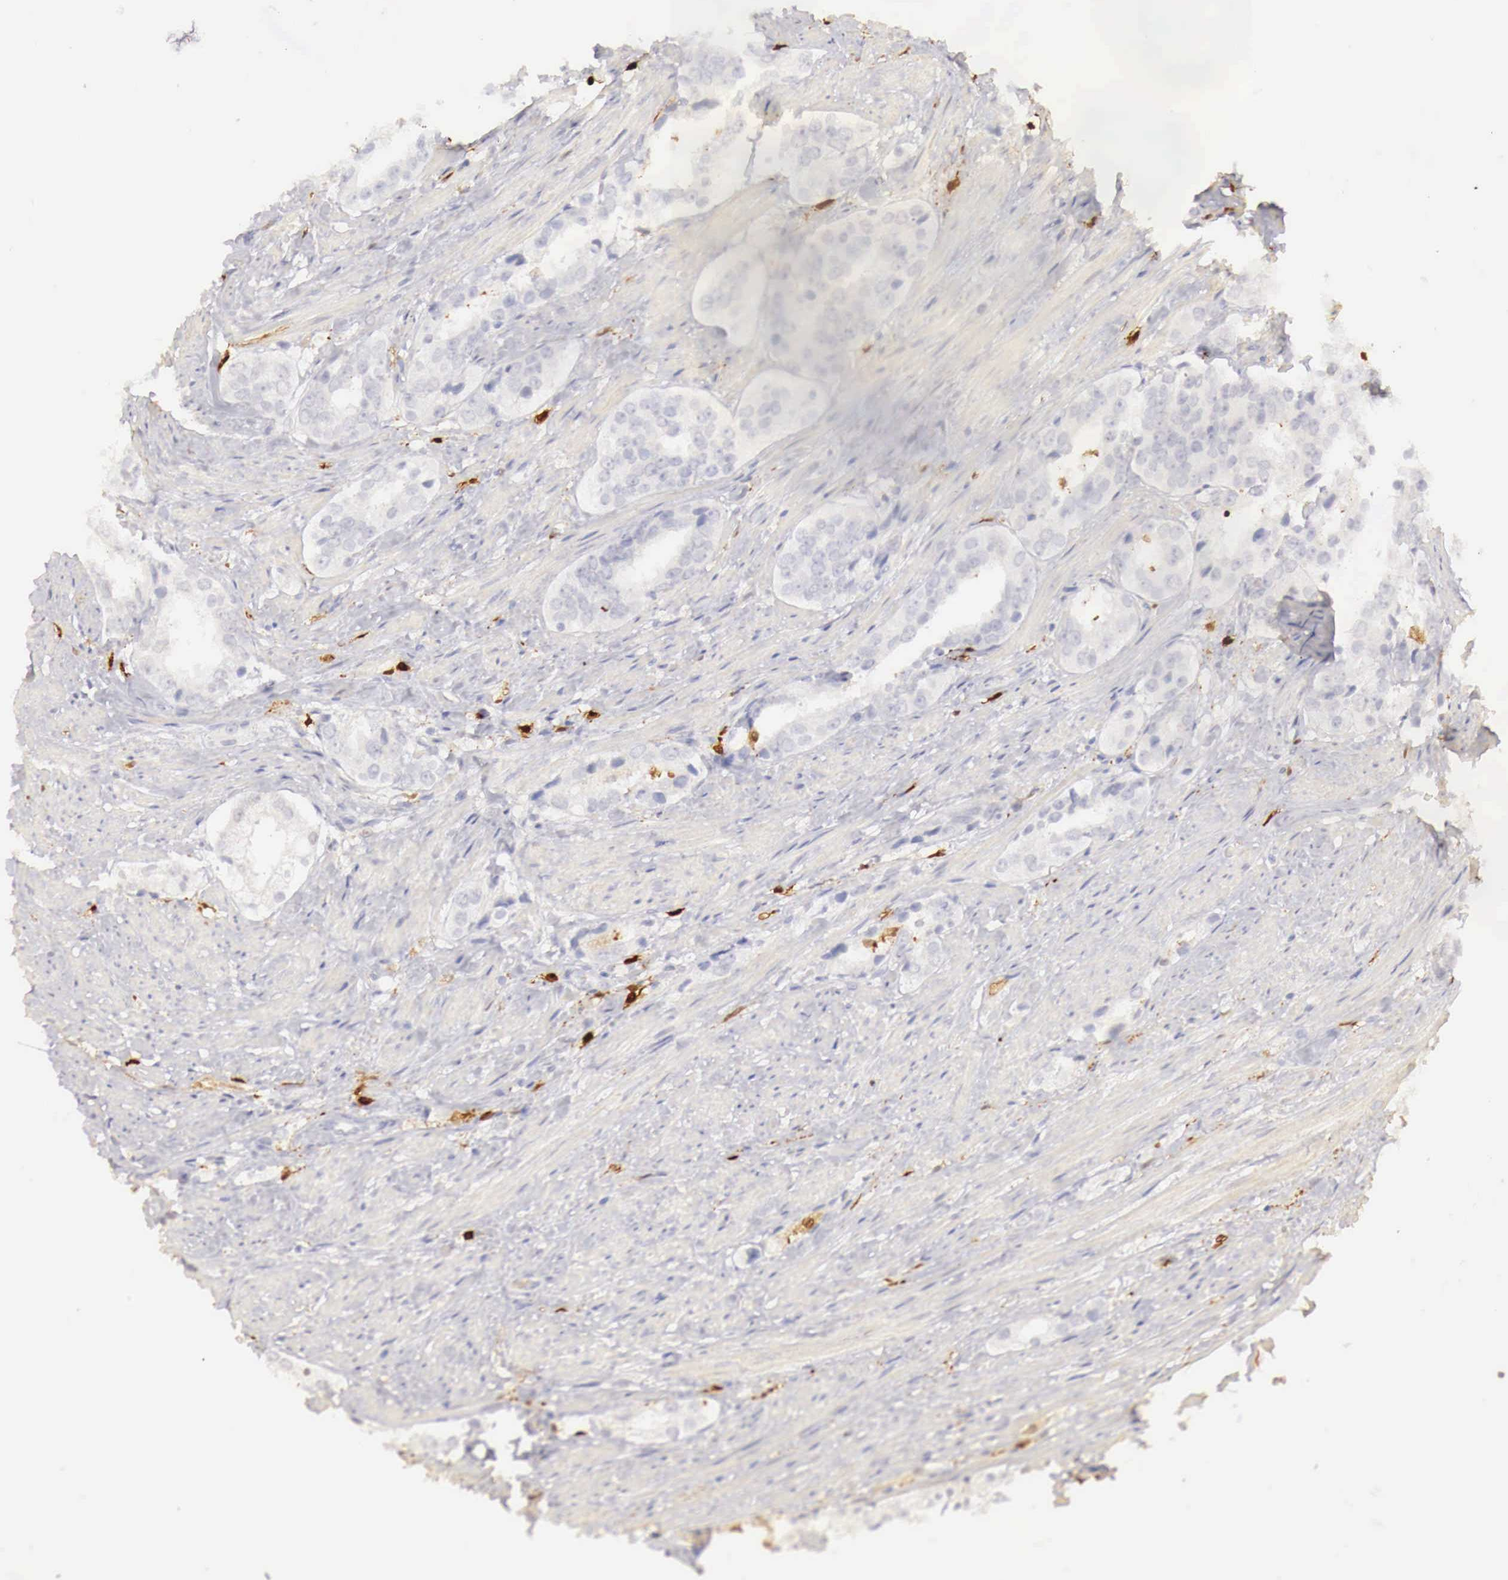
{"staining": {"intensity": "negative", "quantity": "none", "location": "none"}, "tissue": "prostate cancer", "cell_type": "Tumor cells", "image_type": "cancer", "snomed": [{"axis": "morphology", "description": "Adenocarcinoma, Medium grade"}, {"axis": "topography", "description": "Prostate"}], "caption": "High magnification brightfield microscopy of medium-grade adenocarcinoma (prostate) stained with DAB (3,3'-diaminobenzidine) (brown) and counterstained with hematoxylin (blue): tumor cells show no significant positivity.", "gene": "RENBP", "patient": {"sex": "male", "age": 73}}